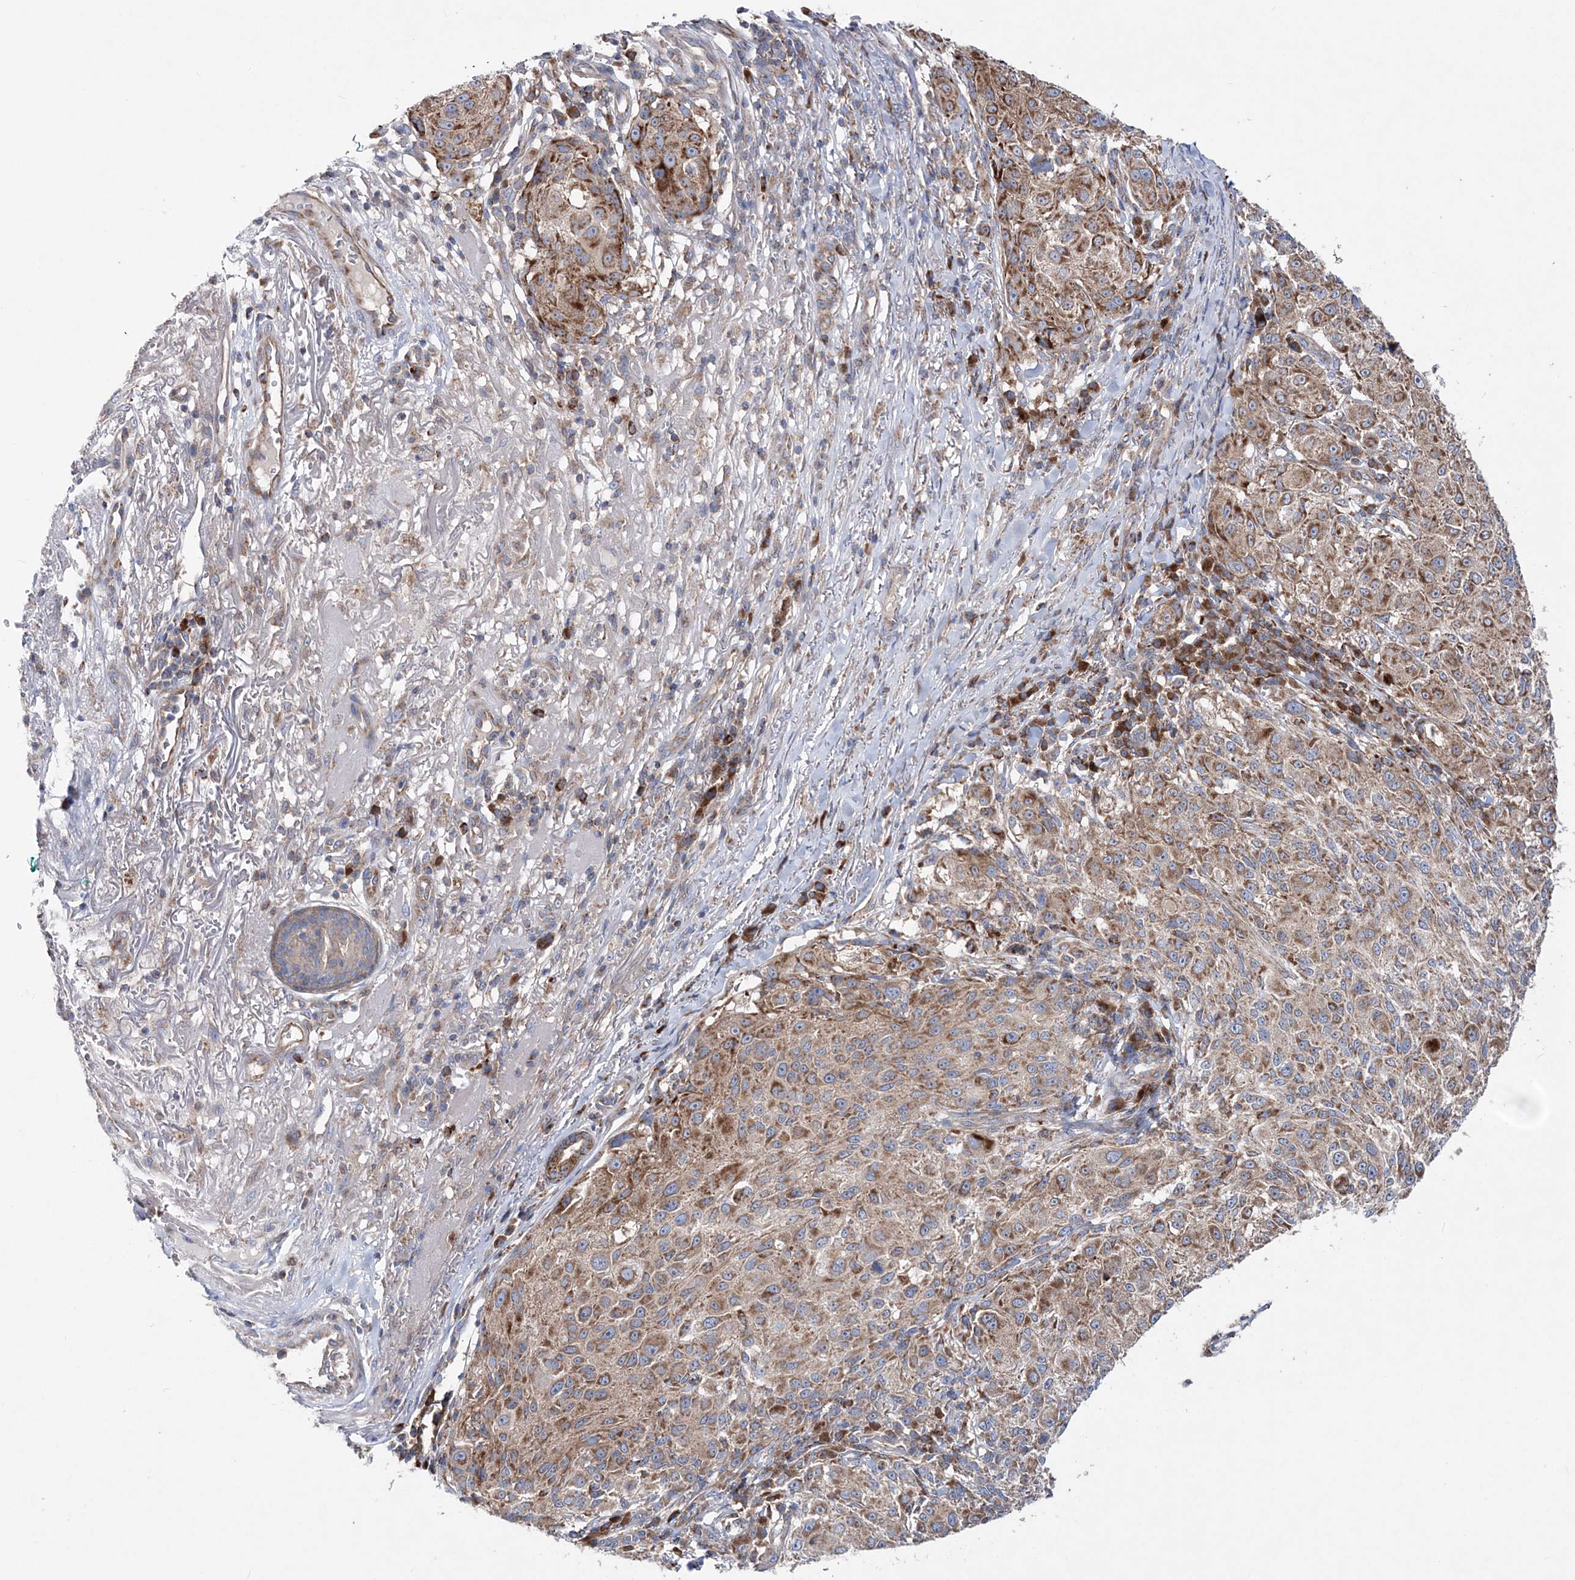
{"staining": {"intensity": "moderate", "quantity": ">75%", "location": "cytoplasmic/membranous"}, "tissue": "melanoma", "cell_type": "Tumor cells", "image_type": "cancer", "snomed": [{"axis": "morphology", "description": "Necrosis, NOS"}, {"axis": "morphology", "description": "Malignant melanoma, NOS"}, {"axis": "topography", "description": "Skin"}], "caption": "DAB (3,3'-diaminobenzidine) immunohistochemical staining of human malignant melanoma displays moderate cytoplasmic/membranous protein expression in approximately >75% of tumor cells.", "gene": "NGLY1", "patient": {"sex": "female", "age": 87}}